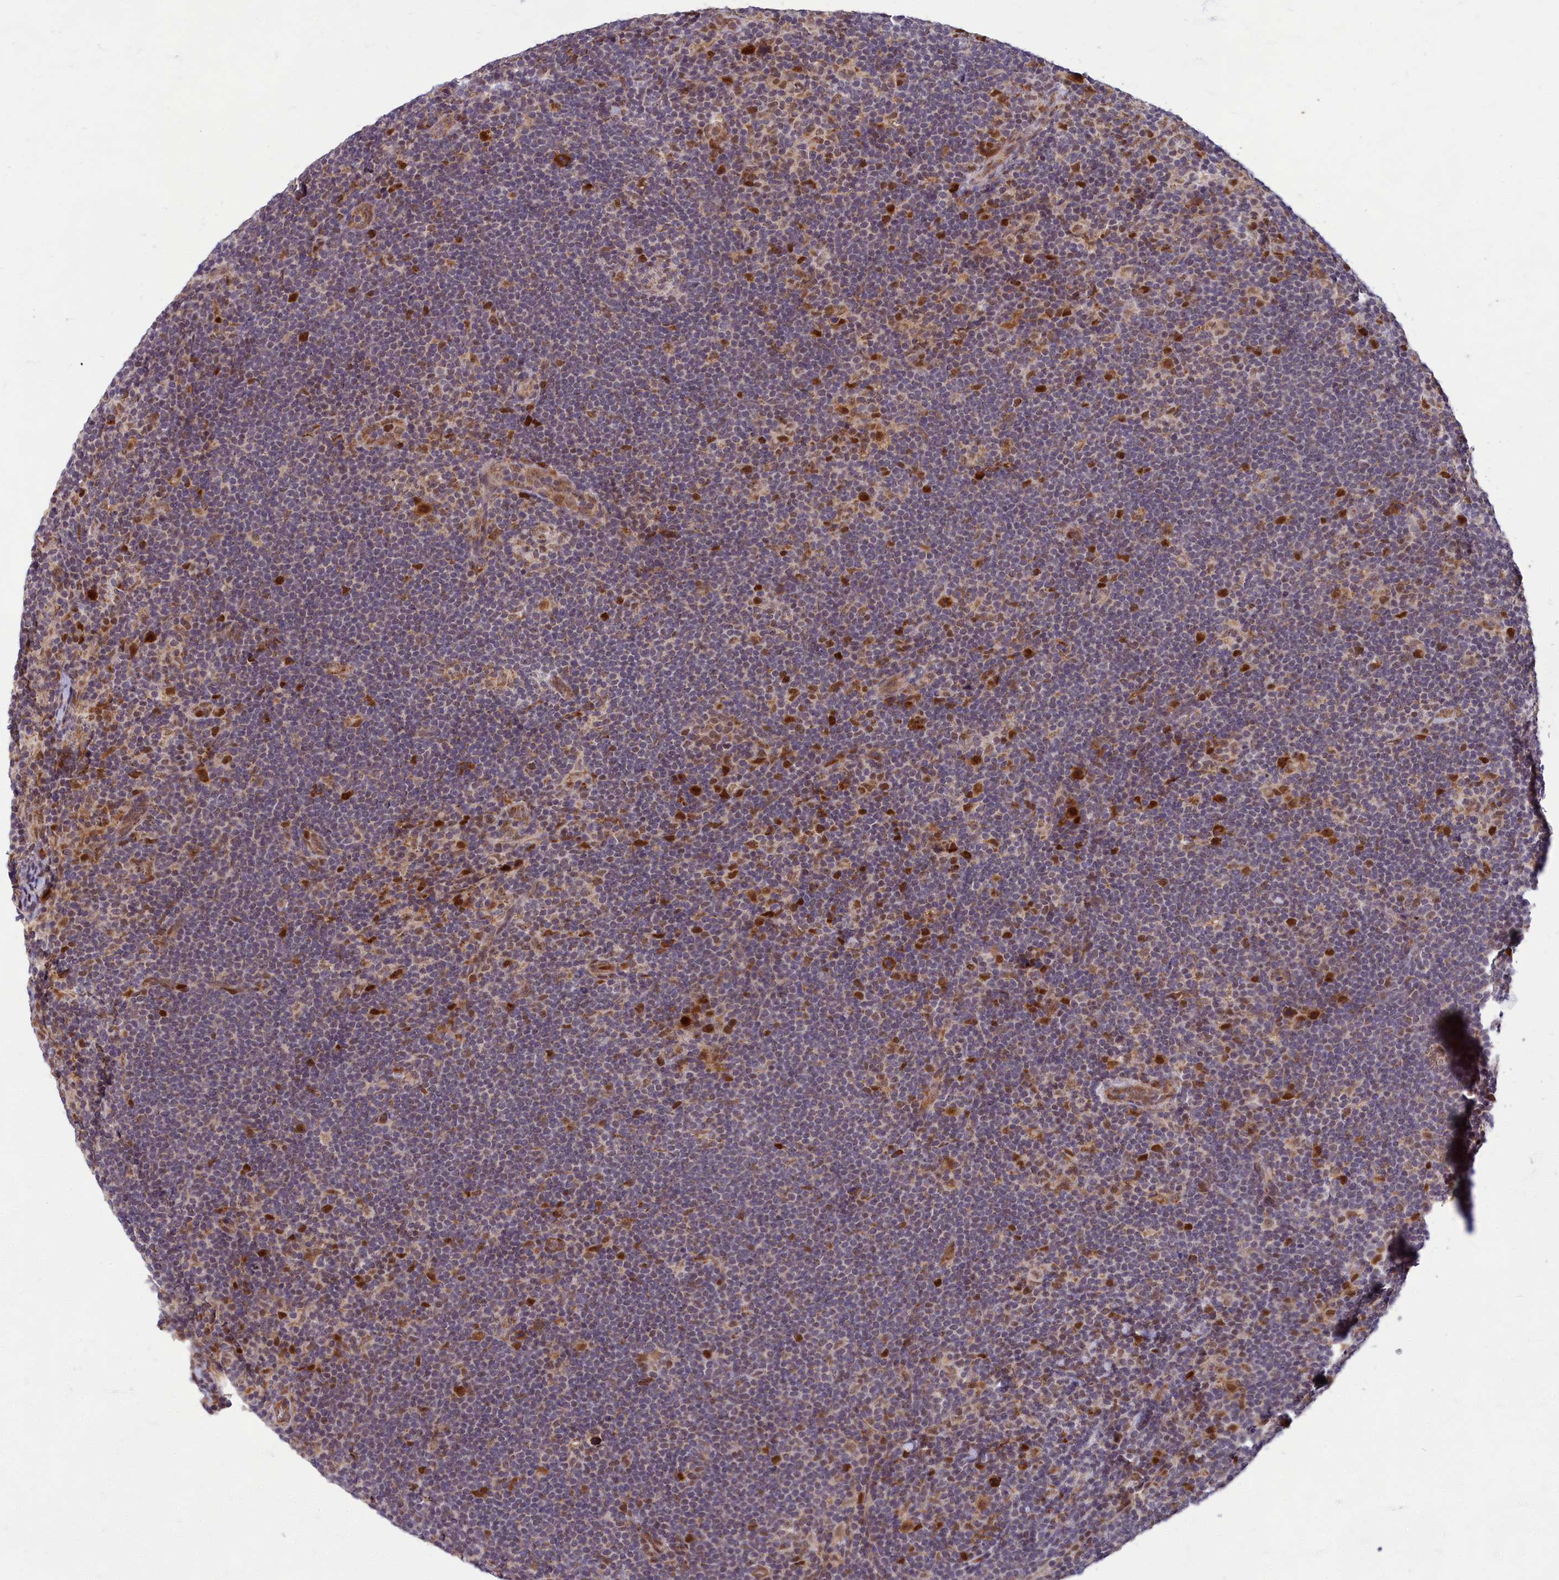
{"staining": {"intensity": "strong", "quantity": "25%-75%", "location": "cytoplasmic/membranous,nuclear"}, "tissue": "lymphoma", "cell_type": "Tumor cells", "image_type": "cancer", "snomed": [{"axis": "morphology", "description": "Hodgkin's disease, NOS"}, {"axis": "topography", "description": "Lymph node"}], "caption": "Immunohistochemical staining of lymphoma displays strong cytoplasmic/membranous and nuclear protein positivity in approximately 25%-75% of tumor cells.", "gene": "EARS2", "patient": {"sex": "female", "age": 57}}